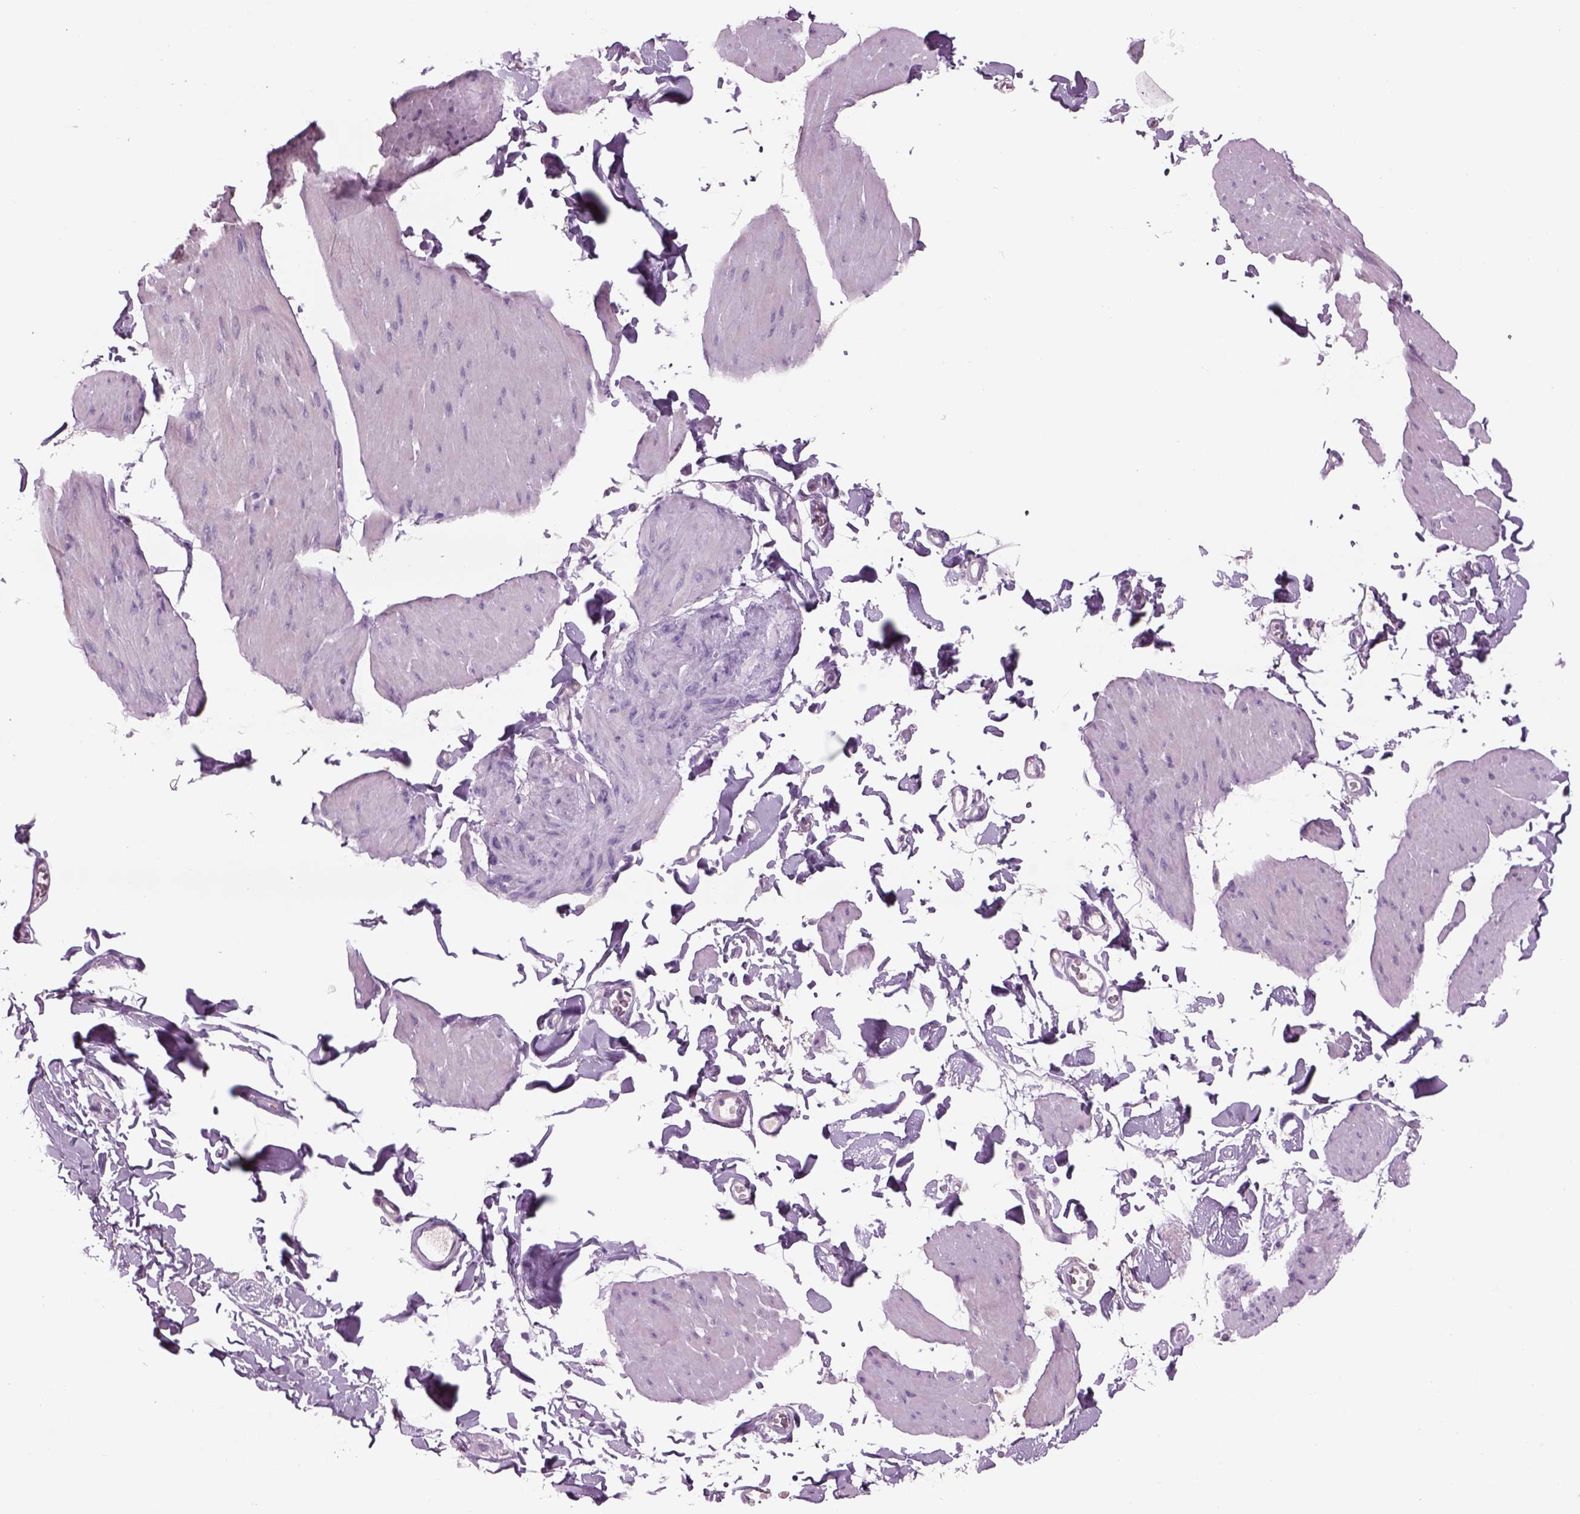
{"staining": {"intensity": "negative", "quantity": "none", "location": "none"}, "tissue": "smooth muscle", "cell_type": "Smooth muscle cells", "image_type": "normal", "snomed": [{"axis": "morphology", "description": "Normal tissue, NOS"}, {"axis": "topography", "description": "Adipose tissue"}, {"axis": "topography", "description": "Smooth muscle"}, {"axis": "topography", "description": "Peripheral nerve tissue"}], "caption": "Immunohistochemistry (IHC) of normal smooth muscle exhibits no staining in smooth muscle cells. (DAB immunohistochemistry with hematoxylin counter stain).", "gene": "GAS2L2", "patient": {"sex": "male", "age": 83}}